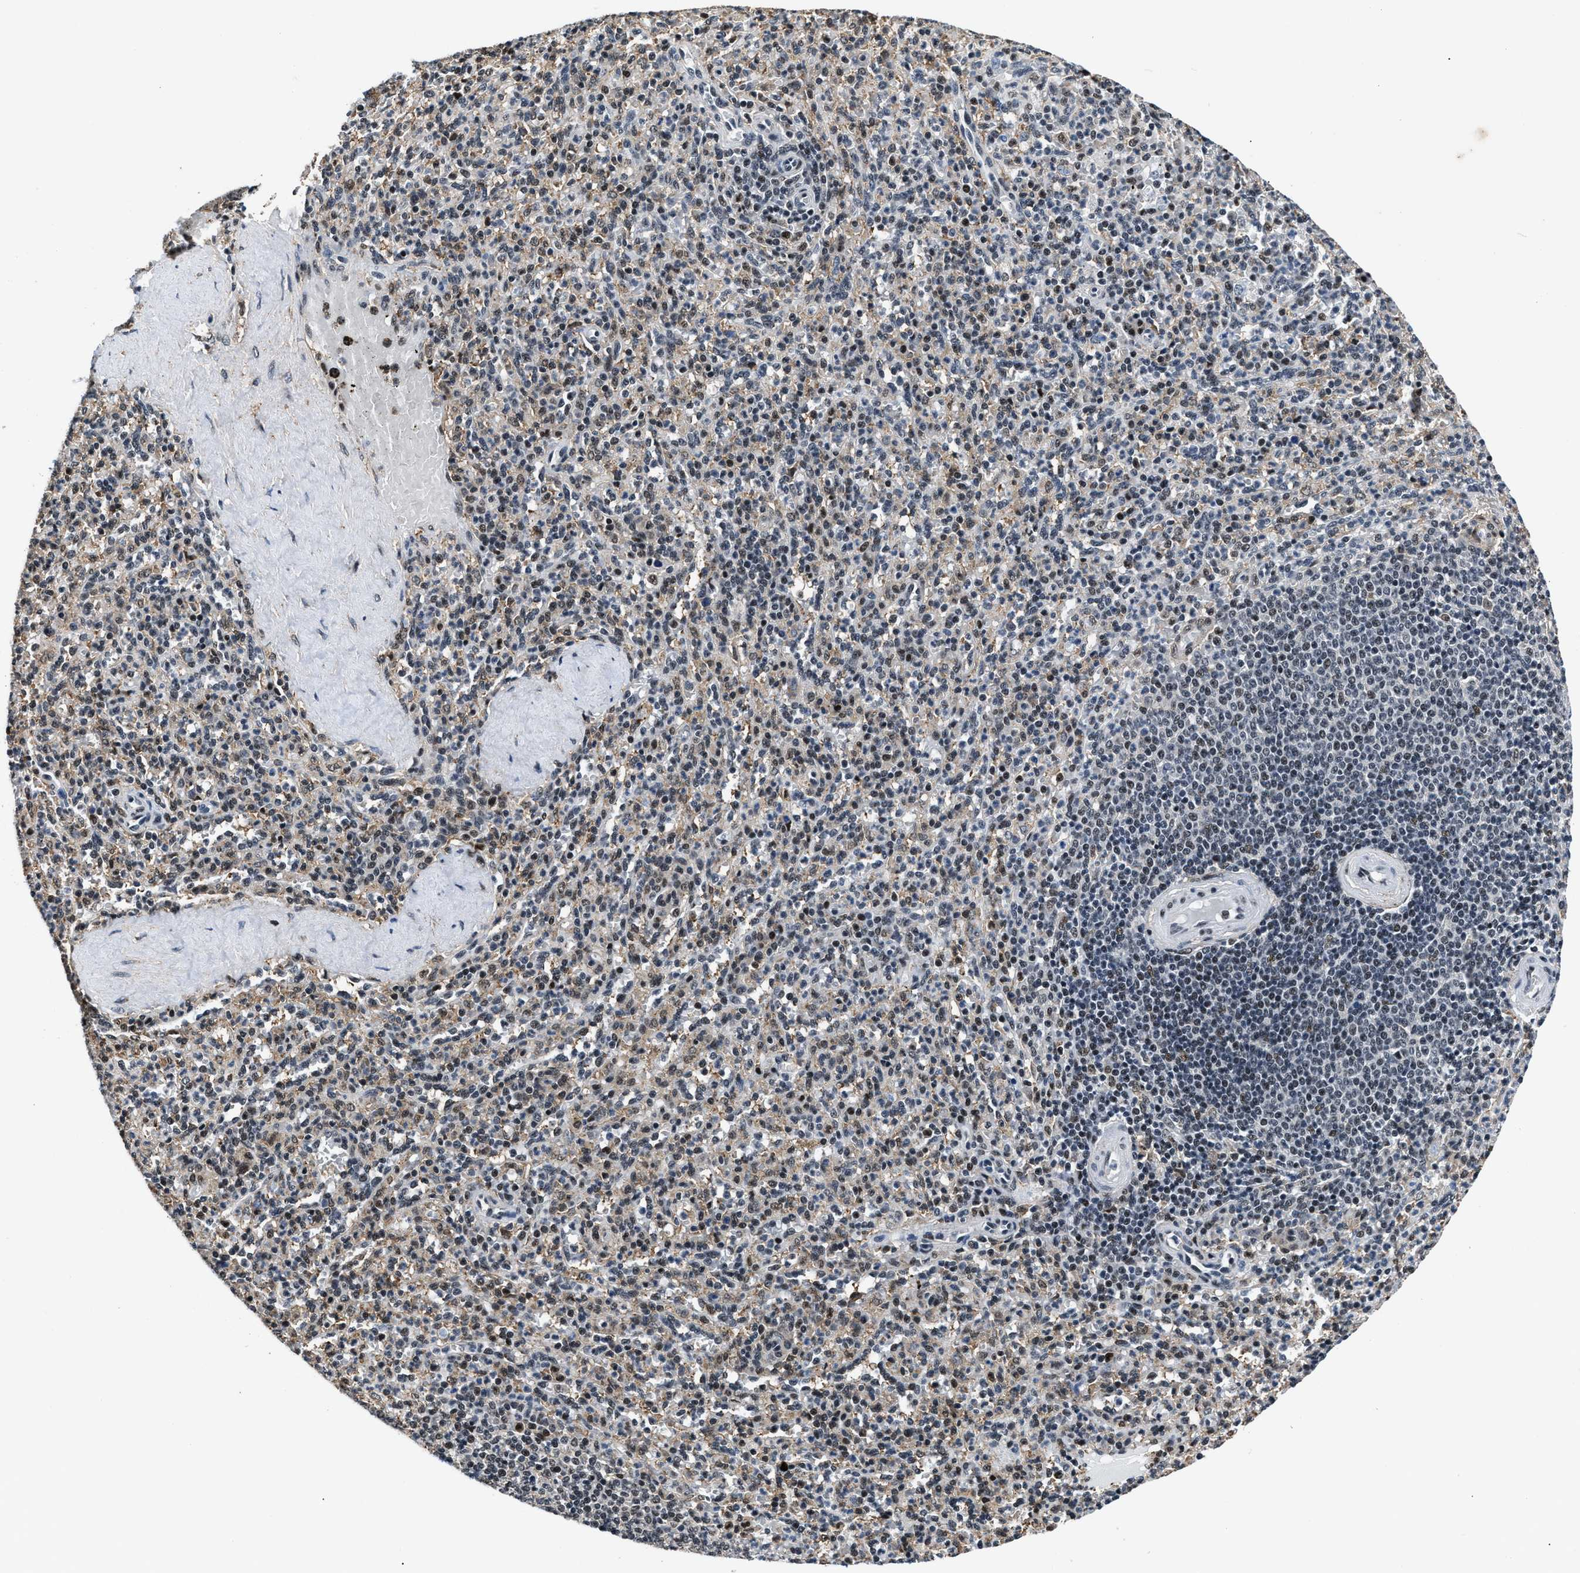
{"staining": {"intensity": "moderate", "quantity": "25%-75%", "location": "nuclear"}, "tissue": "spleen", "cell_type": "Cells in red pulp", "image_type": "normal", "snomed": [{"axis": "morphology", "description": "Normal tissue, NOS"}, {"axis": "topography", "description": "Spleen"}], "caption": "Immunohistochemical staining of unremarkable spleen displays 25%-75% levels of moderate nuclear protein positivity in approximately 25%-75% of cells in red pulp.", "gene": "HNRNPF", "patient": {"sex": "male", "age": 36}}